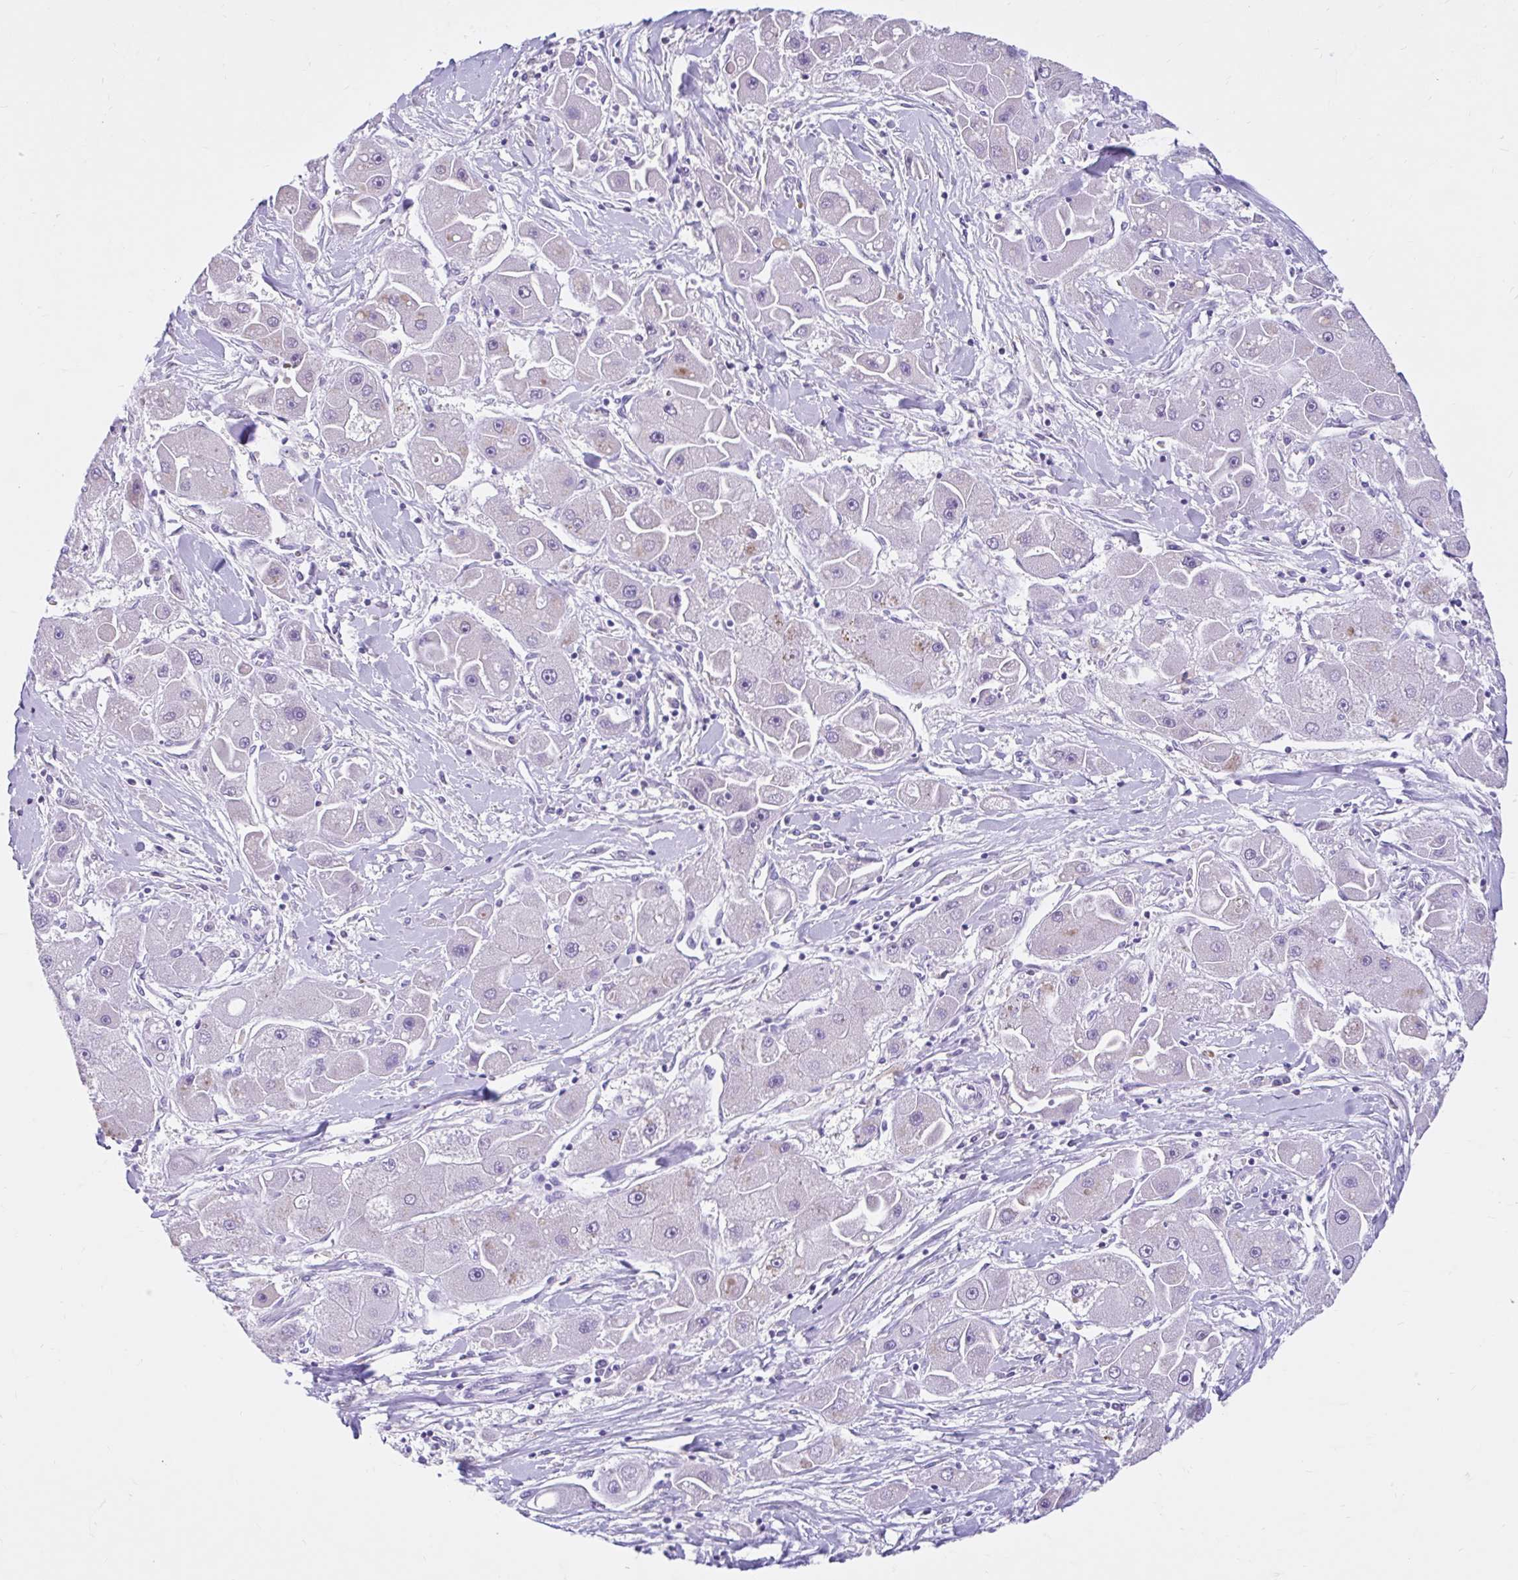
{"staining": {"intensity": "negative", "quantity": "none", "location": "none"}, "tissue": "liver cancer", "cell_type": "Tumor cells", "image_type": "cancer", "snomed": [{"axis": "morphology", "description": "Carcinoma, Hepatocellular, NOS"}, {"axis": "topography", "description": "Liver"}], "caption": "Tumor cells show no significant protein expression in hepatocellular carcinoma (liver). Brightfield microscopy of IHC stained with DAB (3,3'-diaminobenzidine) (brown) and hematoxylin (blue), captured at high magnification.", "gene": "NHLH2", "patient": {"sex": "male", "age": 24}}